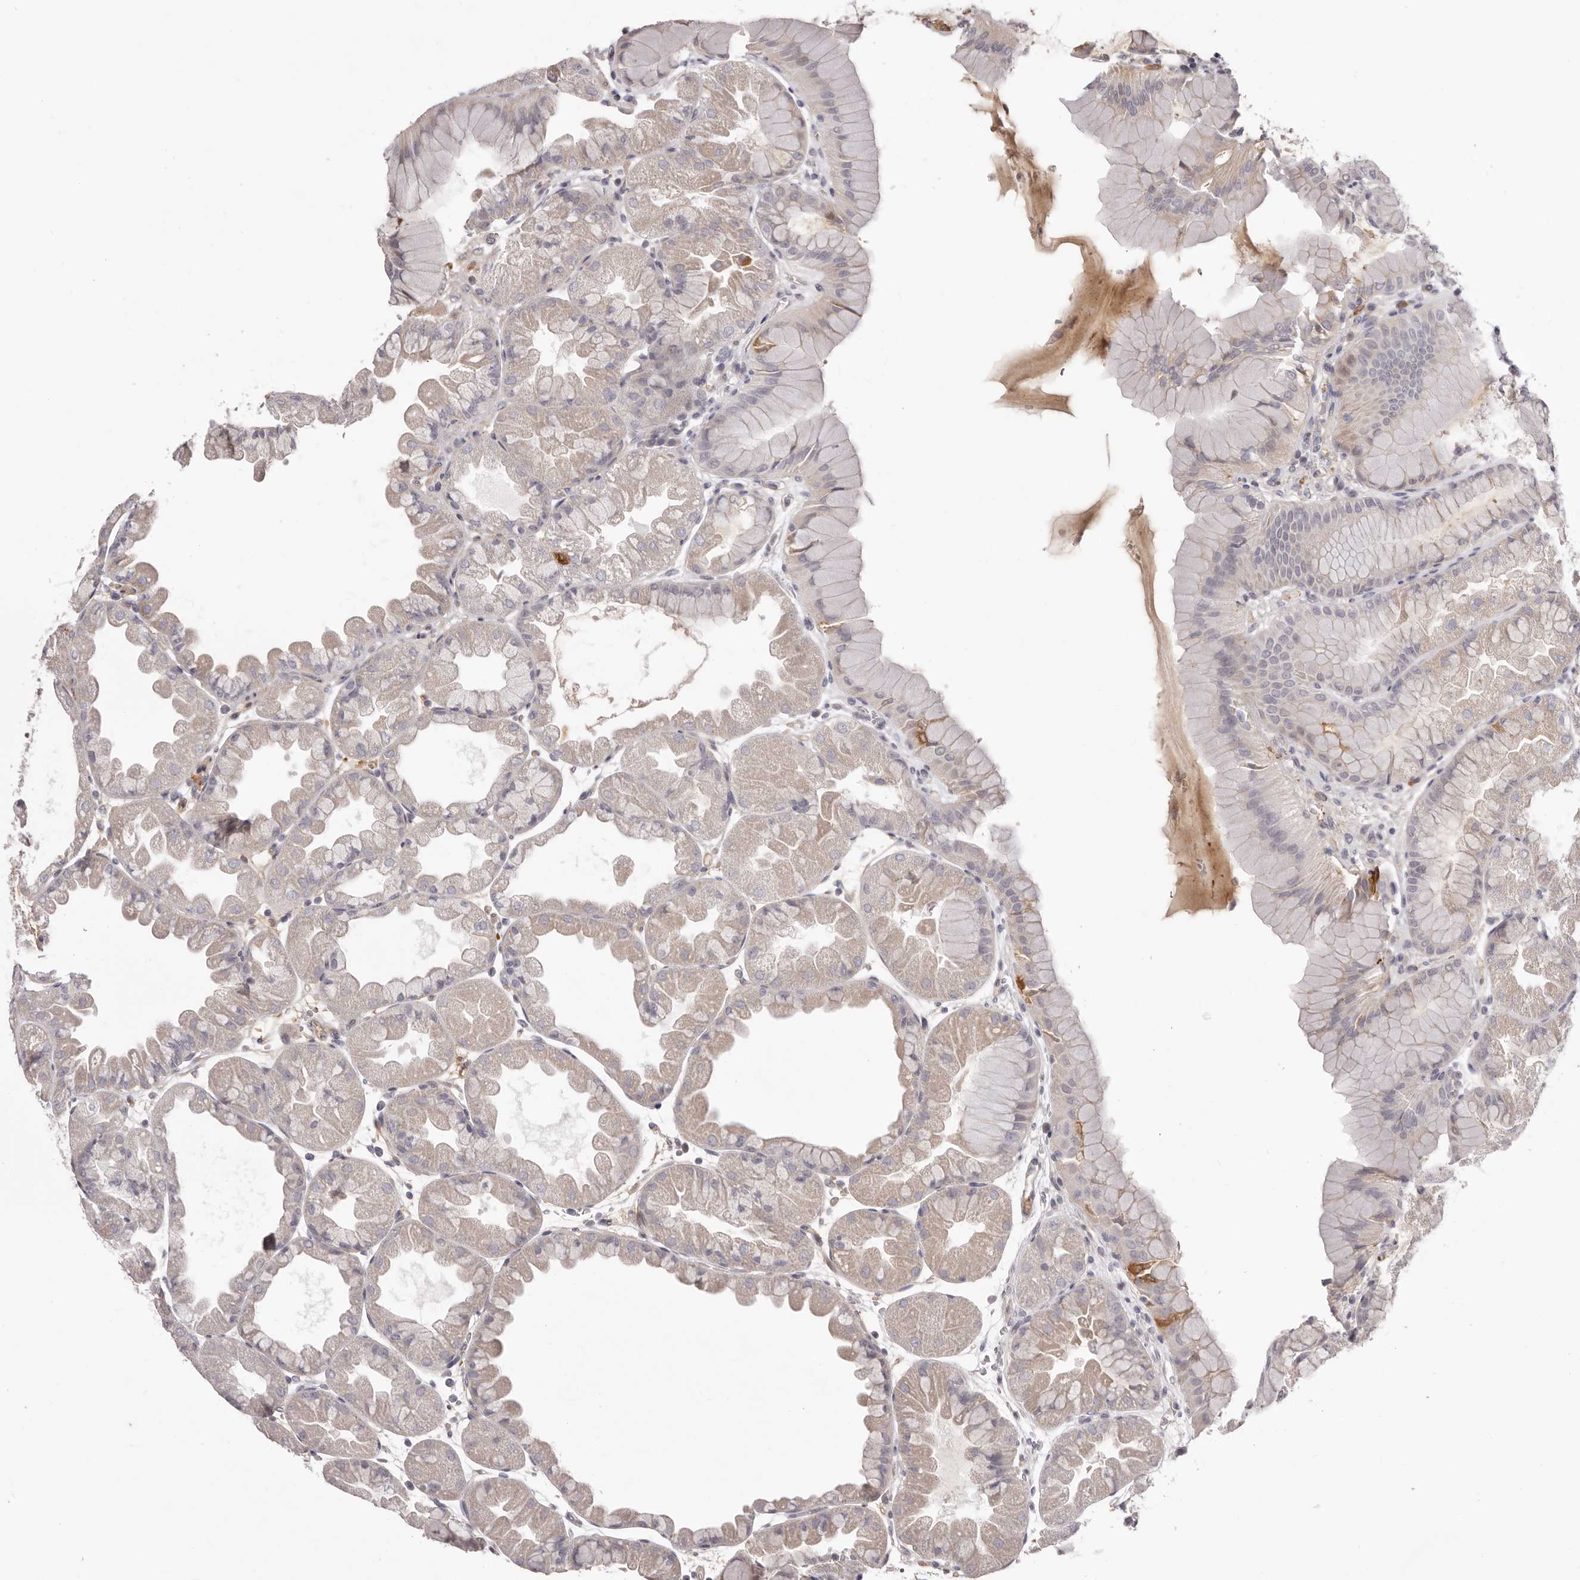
{"staining": {"intensity": "weak", "quantity": "25%-75%", "location": "cytoplasmic/membranous"}, "tissue": "stomach", "cell_type": "Glandular cells", "image_type": "normal", "snomed": [{"axis": "morphology", "description": "Normal tissue, NOS"}, {"axis": "topography", "description": "Stomach, upper"}], "caption": "Immunohistochemistry (IHC) staining of unremarkable stomach, which exhibits low levels of weak cytoplasmic/membranous positivity in about 25%-75% of glandular cells indicating weak cytoplasmic/membranous protein expression. The staining was performed using DAB (3,3'-diaminobenzidine) (brown) for protein detection and nuclei were counterstained in hematoxylin (blue).", "gene": "OTUD3", "patient": {"sex": "male", "age": 47}}